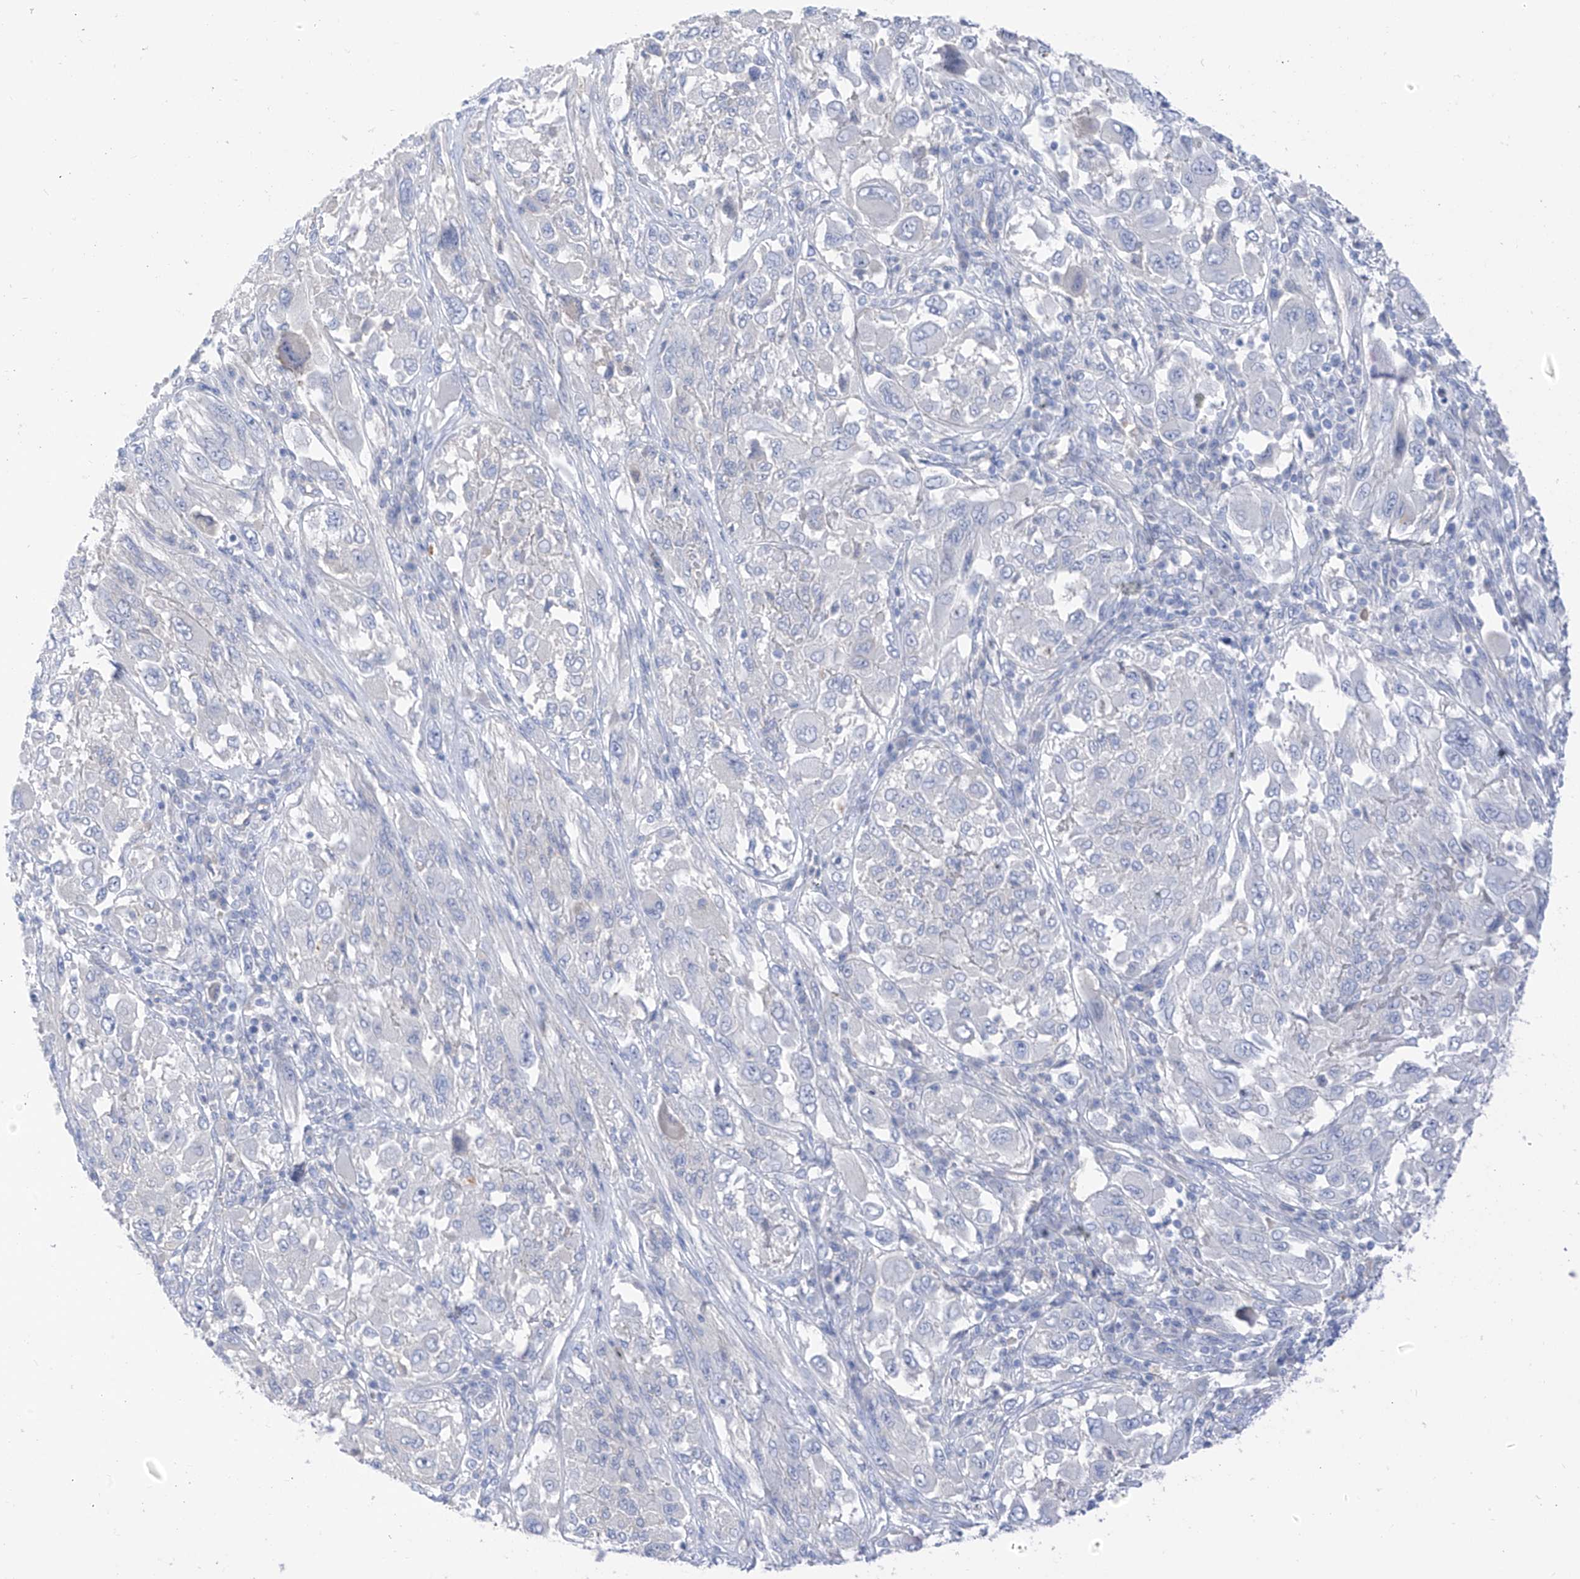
{"staining": {"intensity": "negative", "quantity": "none", "location": "none"}, "tissue": "melanoma", "cell_type": "Tumor cells", "image_type": "cancer", "snomed": [{"axis": "morphology", "description": "Malignant melanoma, NOS"}, {"axis": "topography", "description": "Skin"}], "caption": "Immunohistochemistry (IHC) of human malignant melanoma exhibits no staining in tumor cells. The staining is performed using DAB (3,3'-diaminobenzidine) brown chromogen with nuclei counter-stained in using hematoxylin.", "gene": "ITGA9", "patient": {"sex": "female", "age": 91}}